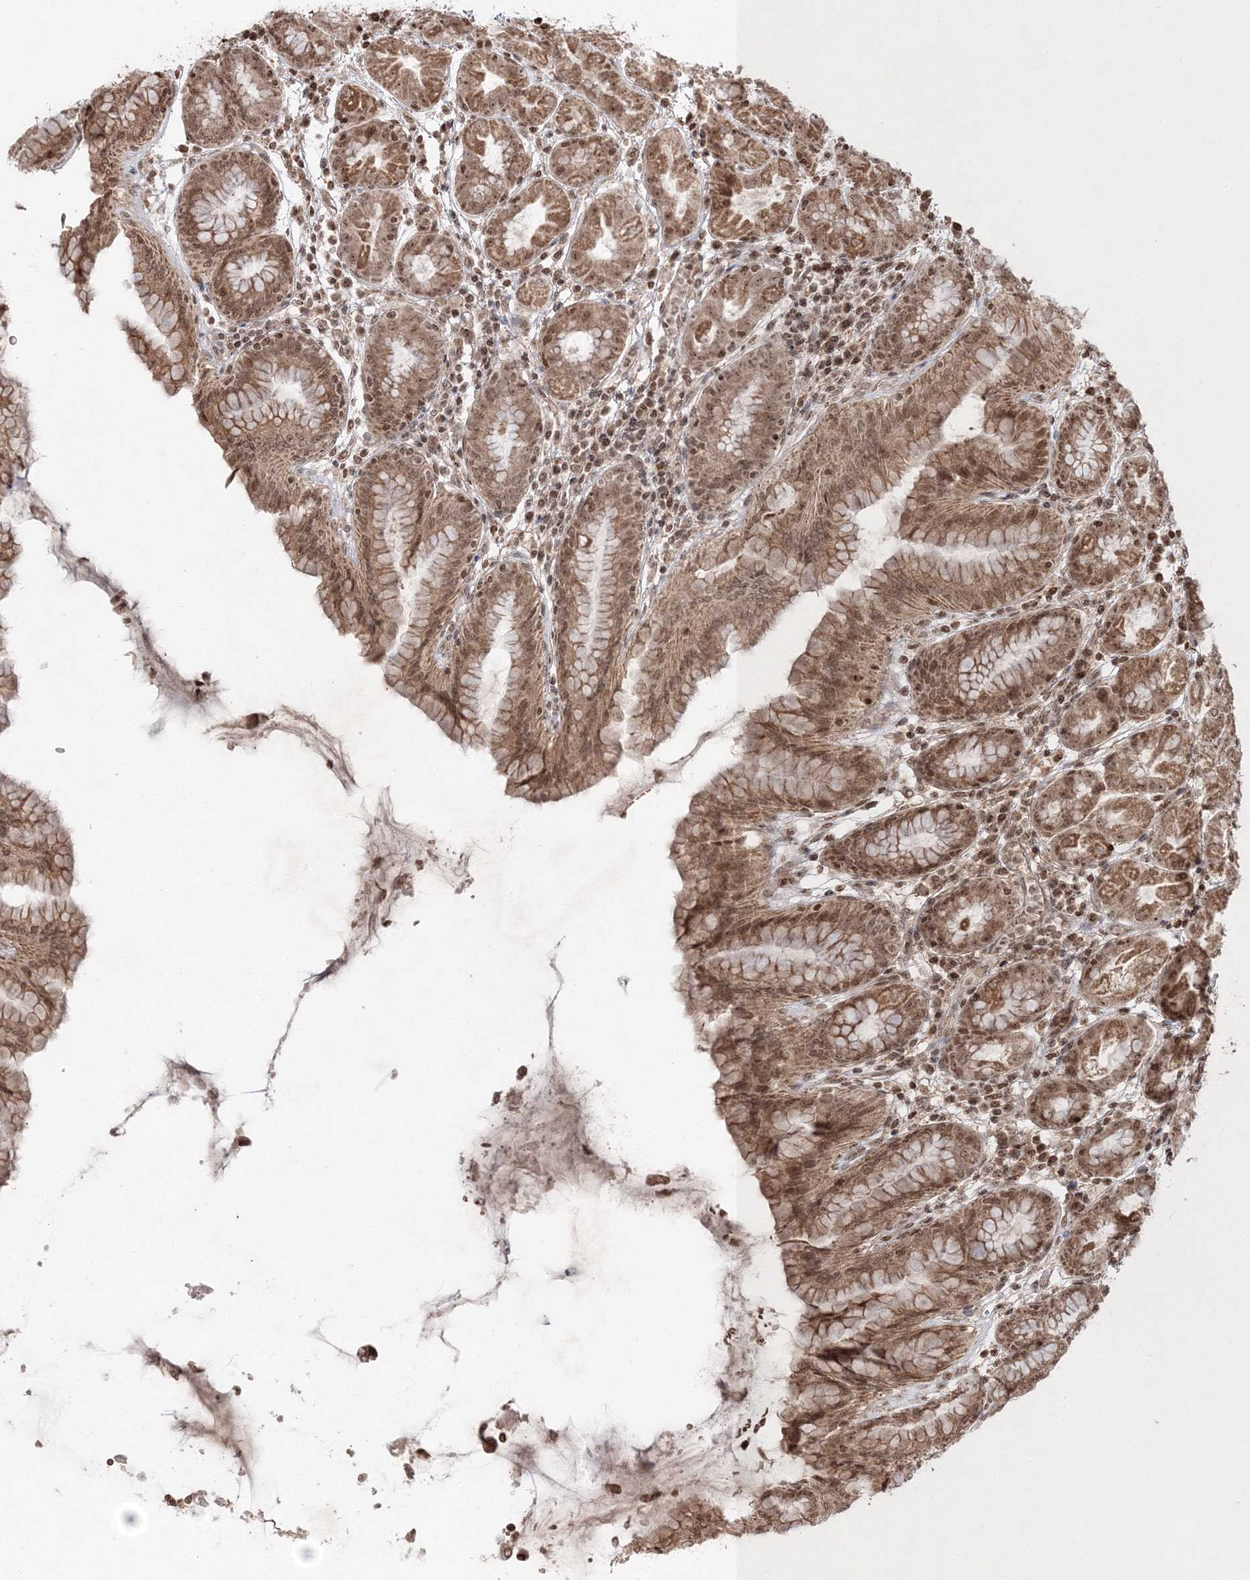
{"staining": {"intensity": "moderate", "quantity": ">75%", "location": "cytoplasmic/membranous,nuclear"}, "tissue": "stomach", "cell_type": "Glandular cells", "image_type": "normal", "snomed": [{"axis": "morphology", "description": "Normal tissue, NOS"}, {"axis": "topography", "description": "Stomach"}], "caption": "A medium amount of moderate cytoplasmic/membranous,nuclear staining is appreciated in about >75% of glandular cells in normal stomach. (Stains: DAB in brown, nuclei in blue, Microscopy: brightfield microscopy at high magnification).", "gene": "CARM1", "patient": {"sex": "female", "age": 79}}